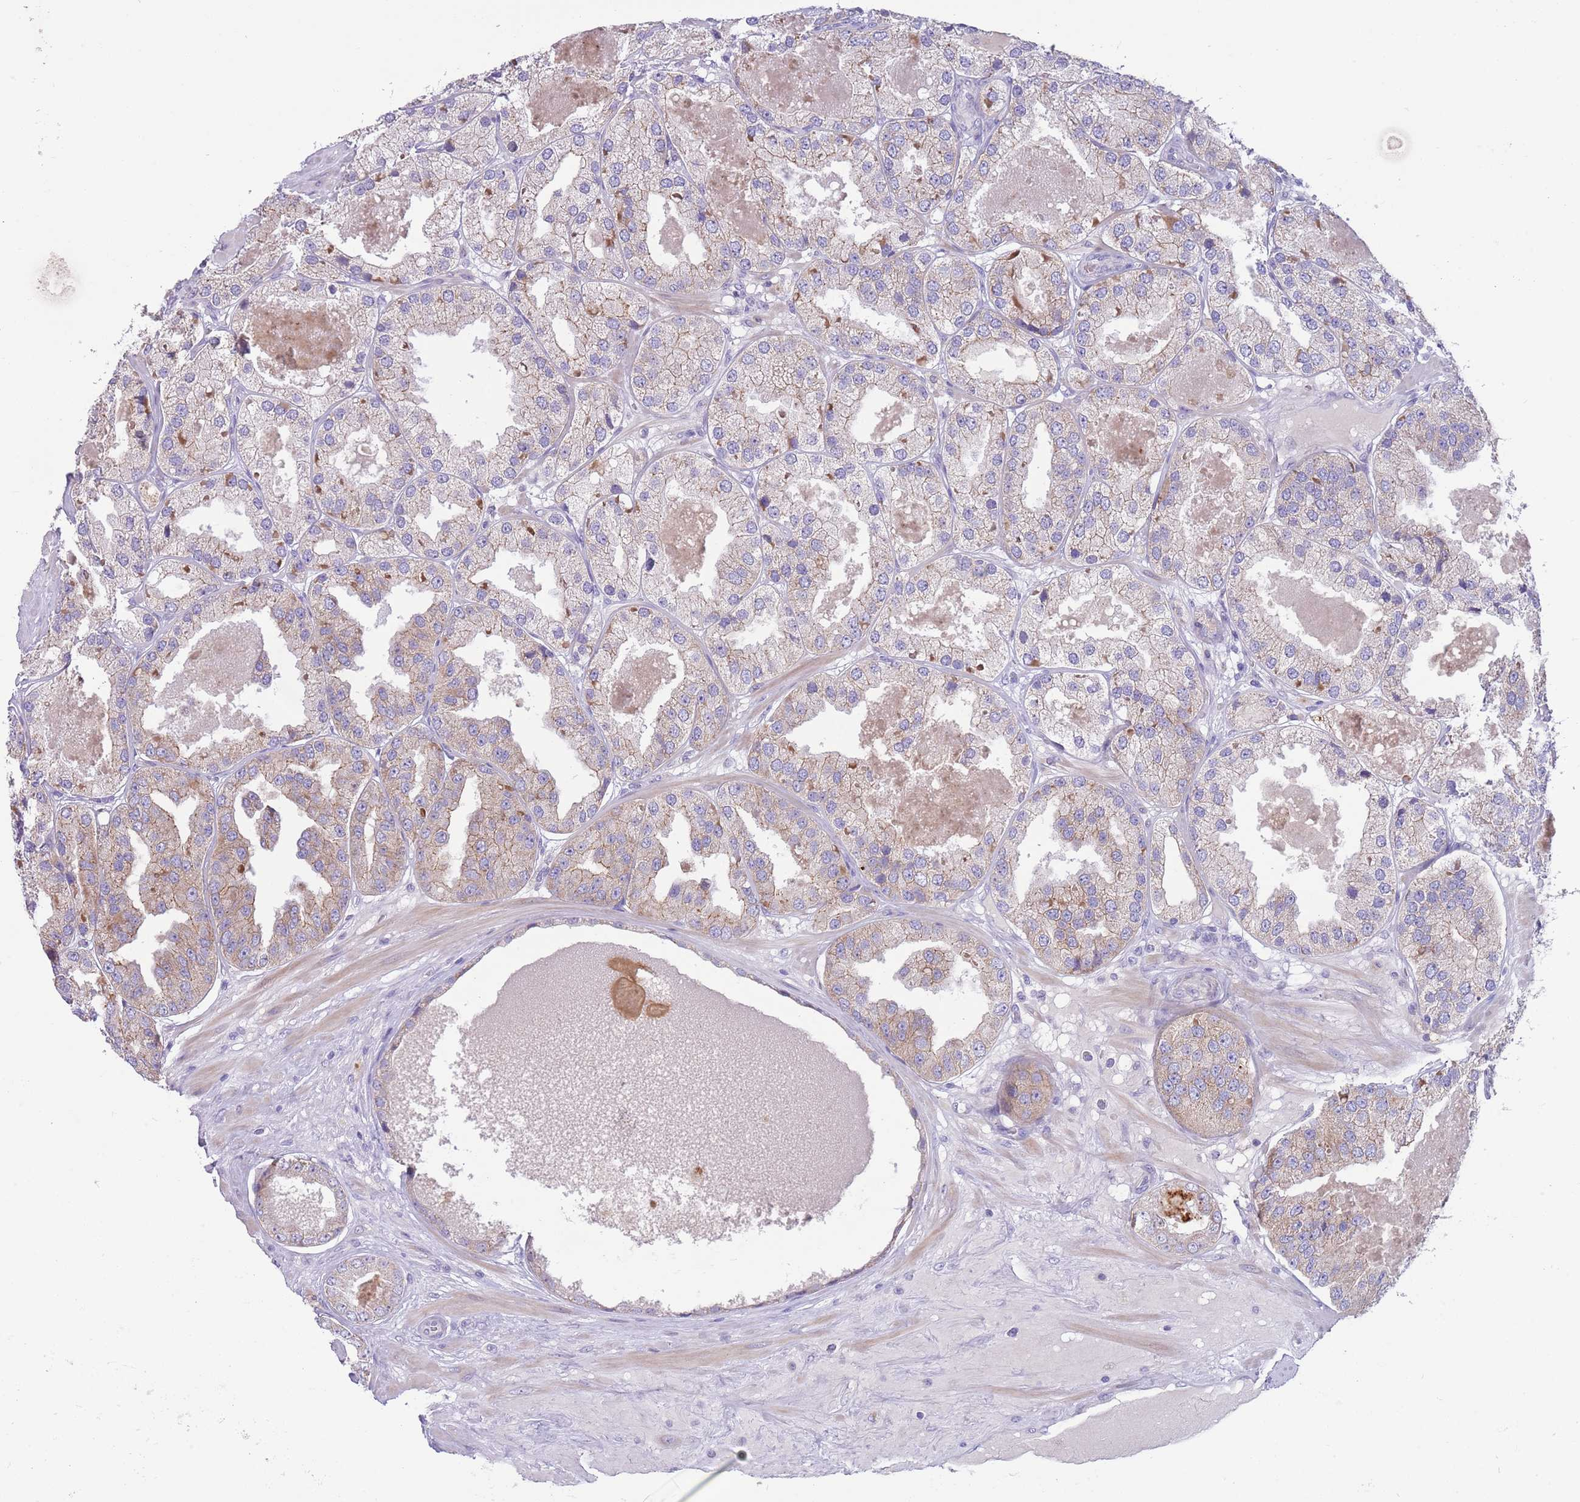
{"staining": {"intensity": "weak", "quantity": "<25%", "location": "cytoplasmic/membranous"}, "tissue": "prostate cancer", "cell_type": "Tumor cells", "image_type": "cancer", "snomed": [{"axis": "morphology", "description": "Adenocarcinoma, High grade"}, {"axis": "topography", "description": "Prostate"}], "caption": "Immunohistochemical staining of adenocarcinoma (high-grade) (prostate) shows no significant positivity in tumor cells.", "gene": "DDHD1", "patient": {"sex": "male", "age": 63}}